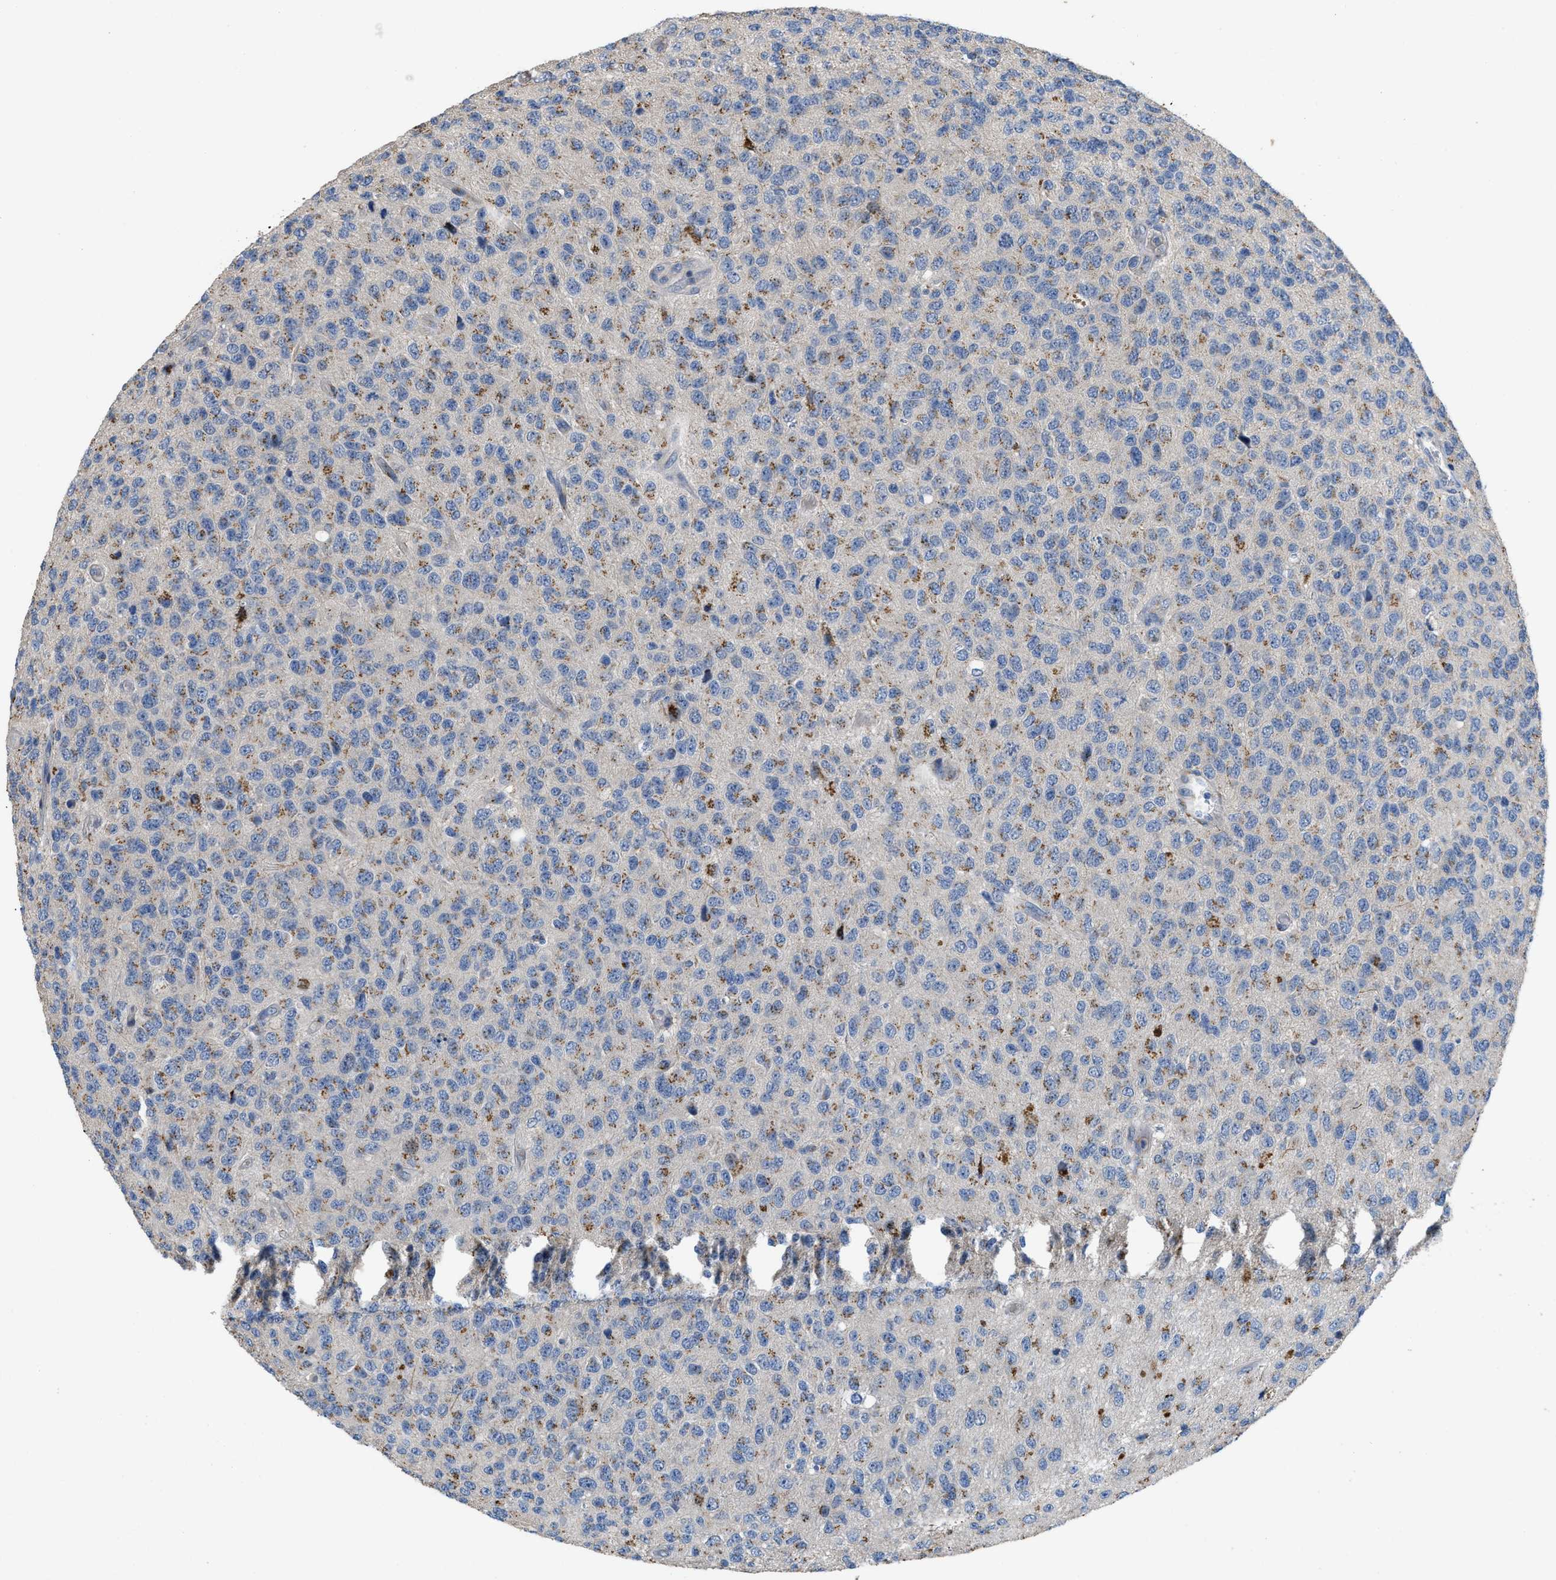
{"staining": {"intensity": "weak", "quantity": ">75%", "location": "cytoplasmic/membranous"}, "tissue": "glioma", "cell_type": "Tumor cells", "image_type": "cancer", "snomed": [{"axis": "morphology", "description": "Glioma, malignant, High grade"}, {"axis": "topography", "description": "pancreas cauda"}], "caption": "Brown immunohistochemical staining in glioma demonstrates weak cytoplasmic/membranous staining in approximately >75% of tumor cells.", "gene": "SIK2", "patient": {"sex": "male", "age": 60}}